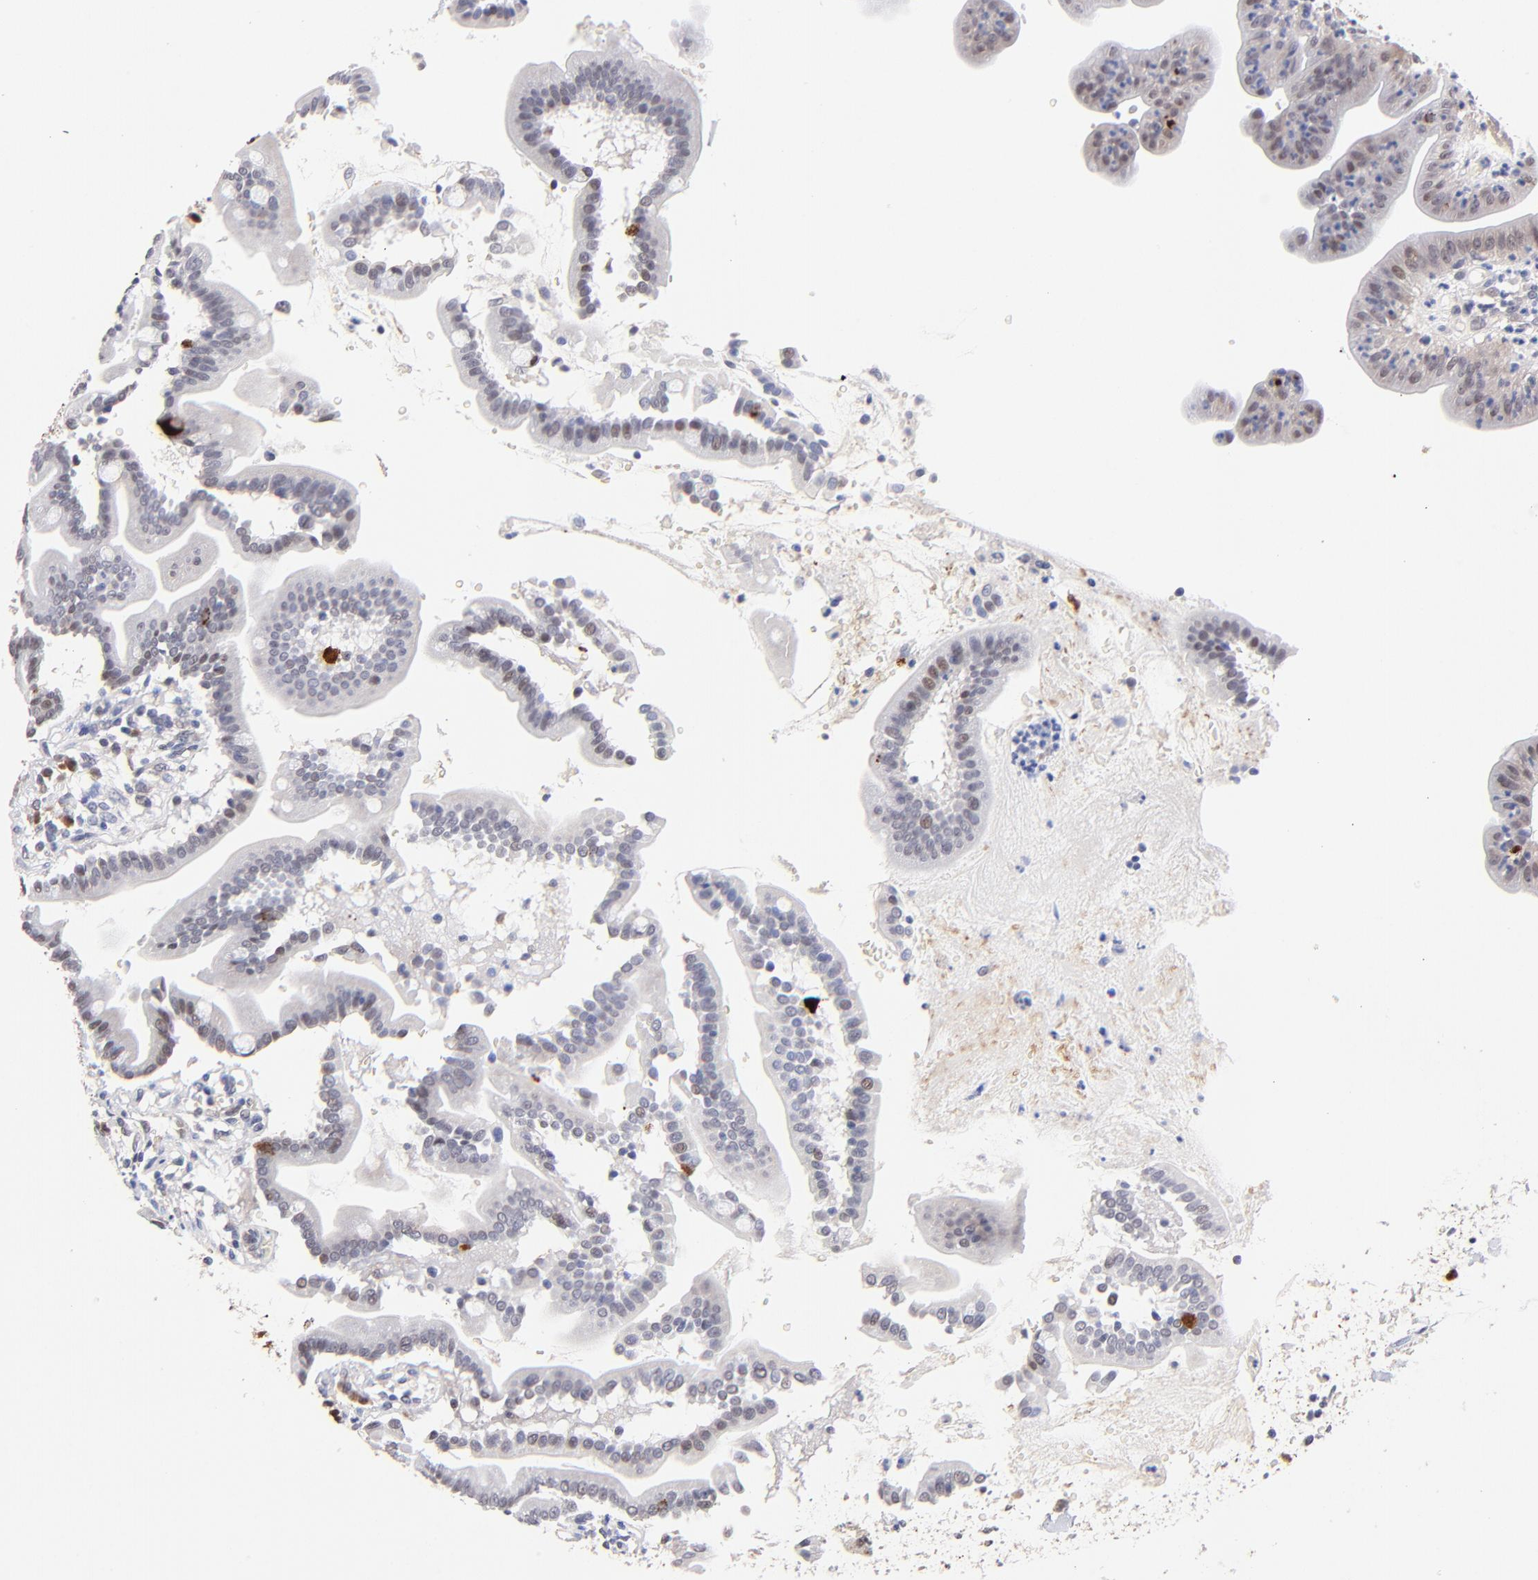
{"staining": {"intensity": "strong", "quantity": "<25%", "location": "nuclear"}, "tissue": "duodenum", "cell_type": "Glandular cells", "image_type": "normal", "snomed": [{"axis": "morphology", "description": "Normal tissue, NOS"}, {"axis": "topography", "description": "Duodenum"}], "caption": "A histopathology image of duodenum stained for a protein exhibits strong nuclear brown staining in glandular cells.", "gene": "ZNF155", "patient": {"sex": "male", "age": 50}}